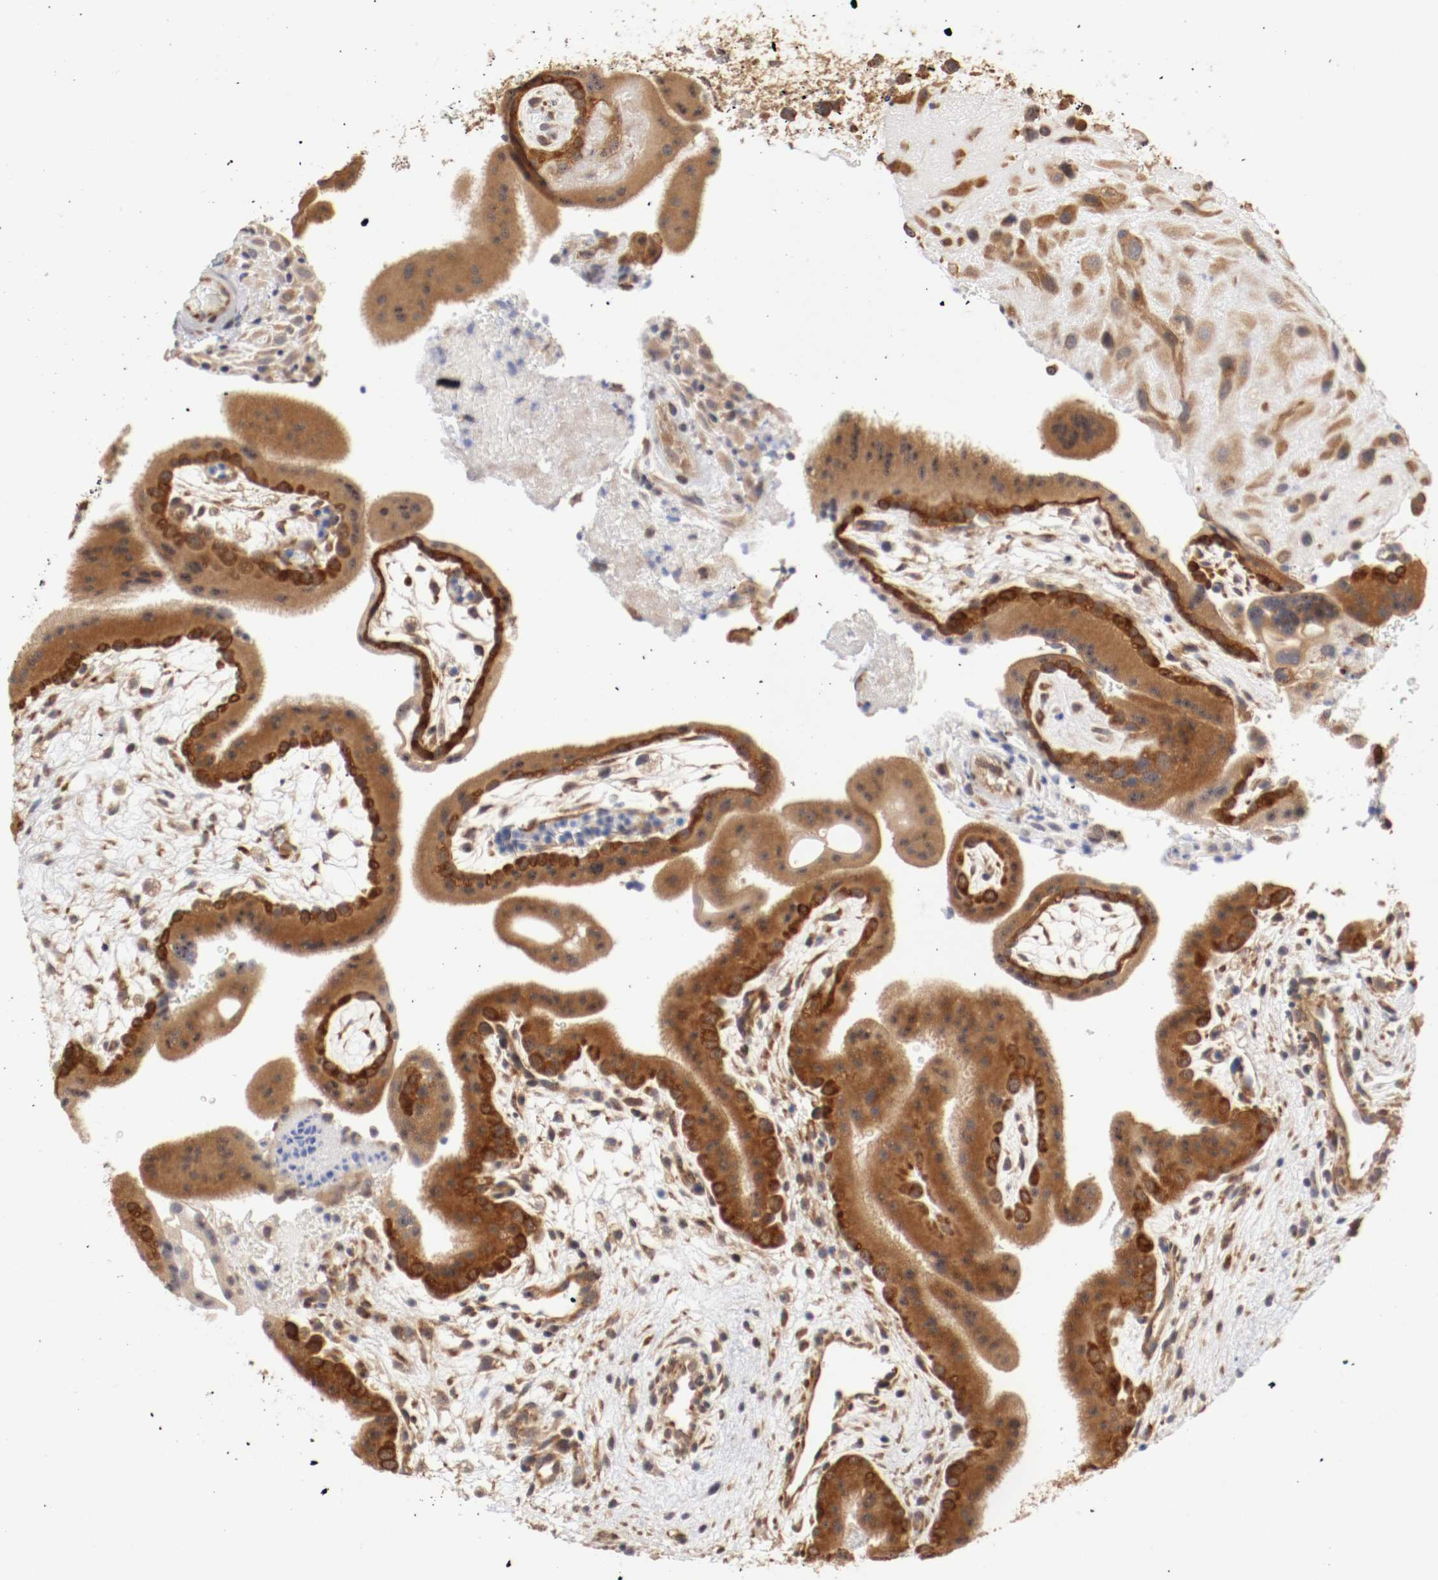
{"staining": {"intensity": "moderate", "quantity": ">75%", "location": "cytoplasmic/membranous"}, "tissue": "placenta", "cell_type": "Decidual cells", "image_type": "normal", "snomed": [{"axis": "morphology", "description": "Normal tissue, NOS"}, {"axis": "topography", "description": "Placenta"}], "caption": "The histopathology image demonstrates staining of normal placenta, revealing moderate cytoplasmic/membranous protein staining (brown color) within decidual cells.", "gene": "FKBP3", "patient": {"sex": "female", "age": 19}}